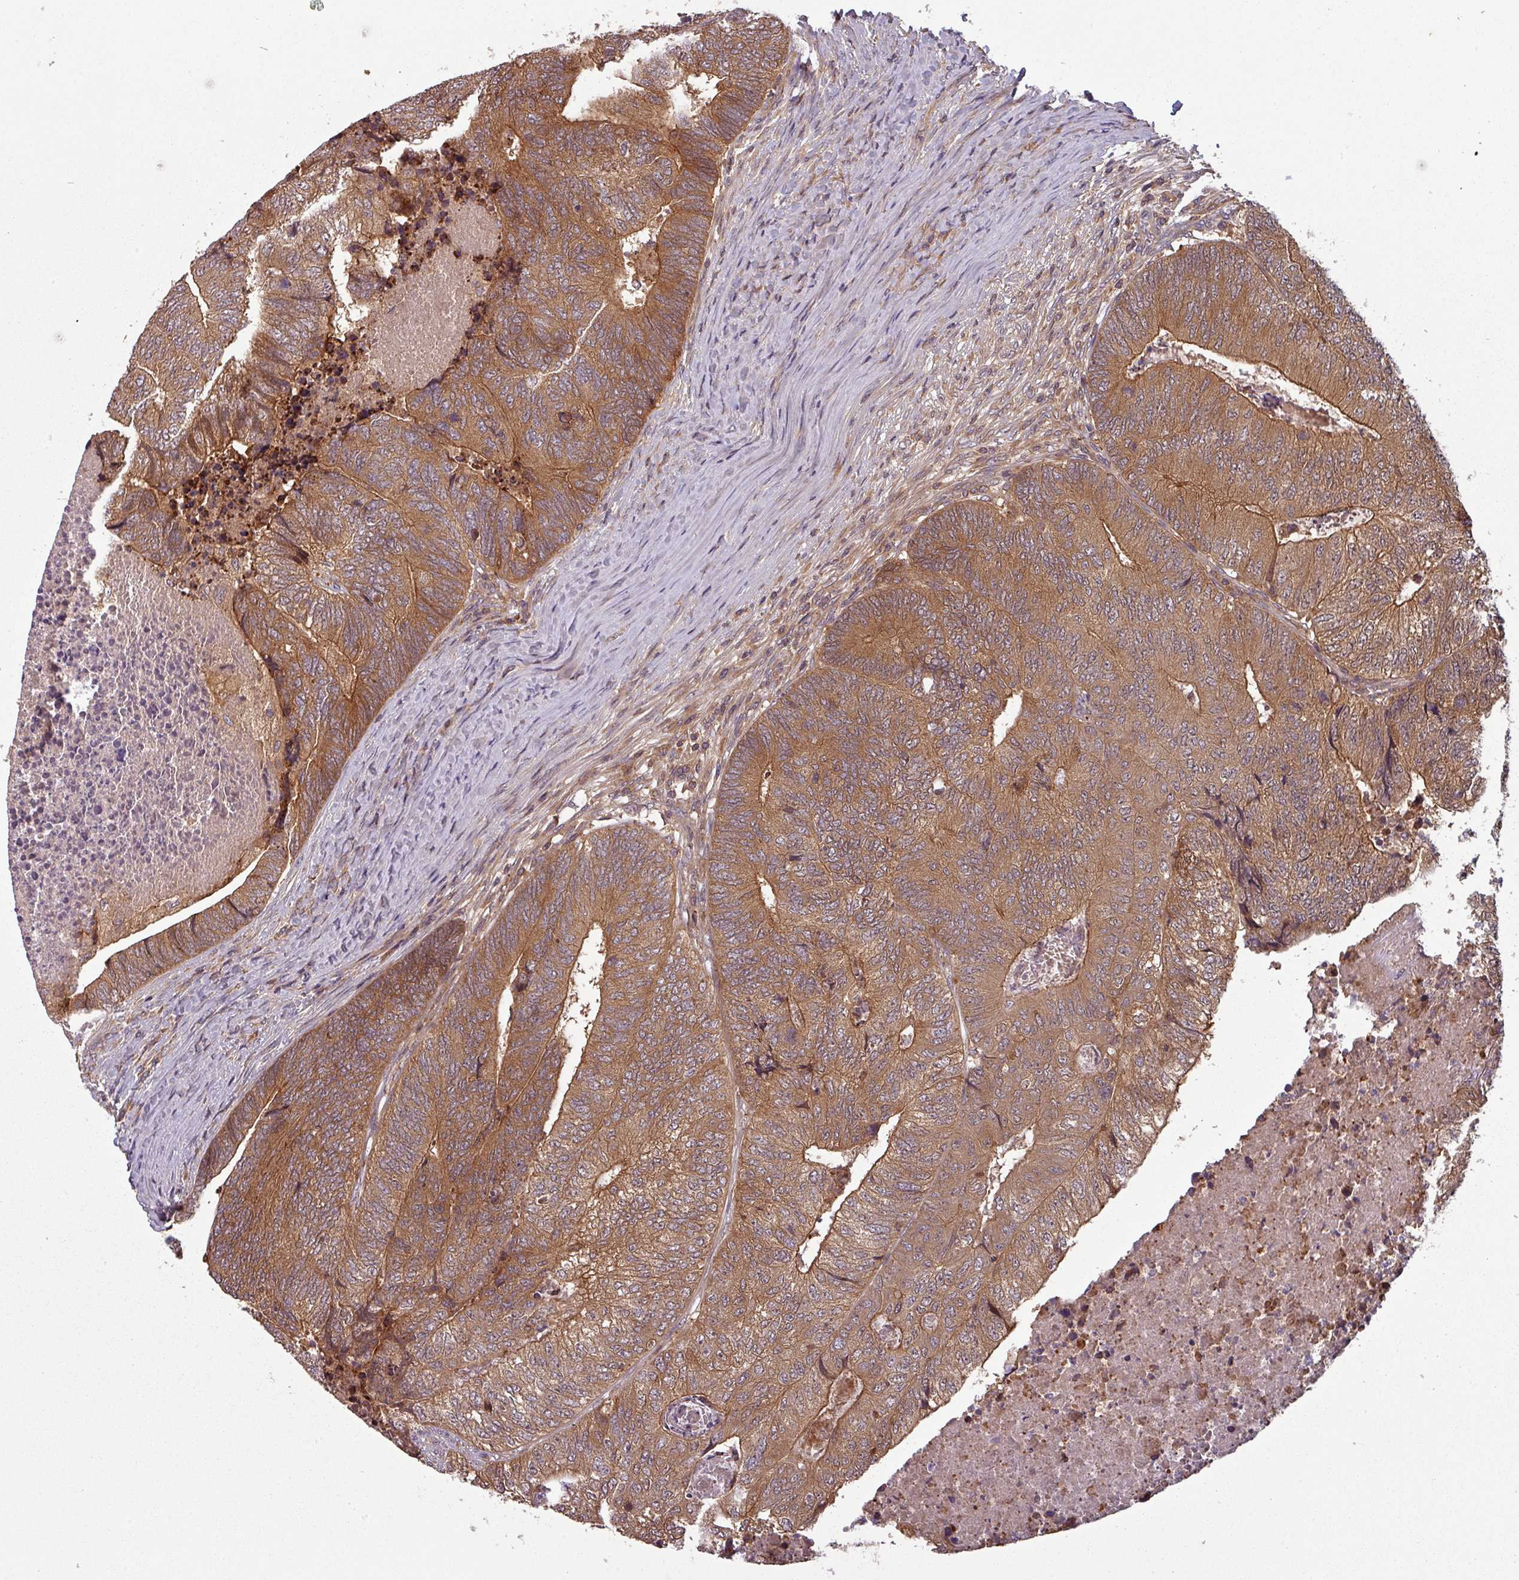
{"staining": {"intensity": "strong", "quantity": ">75%", "location": "cytoplasmic/membranous"}, "tissue": "colorectal cancer", "cell_type": "Tumor cells", "image_type": "cancer", "snomed": [{"axis": "morphology", "description": "Adenocarcinoma, NOS"}, {"axis": "topography", "description": "Colon"}], "caption": "A high amount of strong cytoplasmic/membranous expression is seen in approximately >75% of tumor cells in adenocarcinoma (colorectal) tissue.", "gene": "GSKIP", "patient": {"sex": "female", "age": 67}}